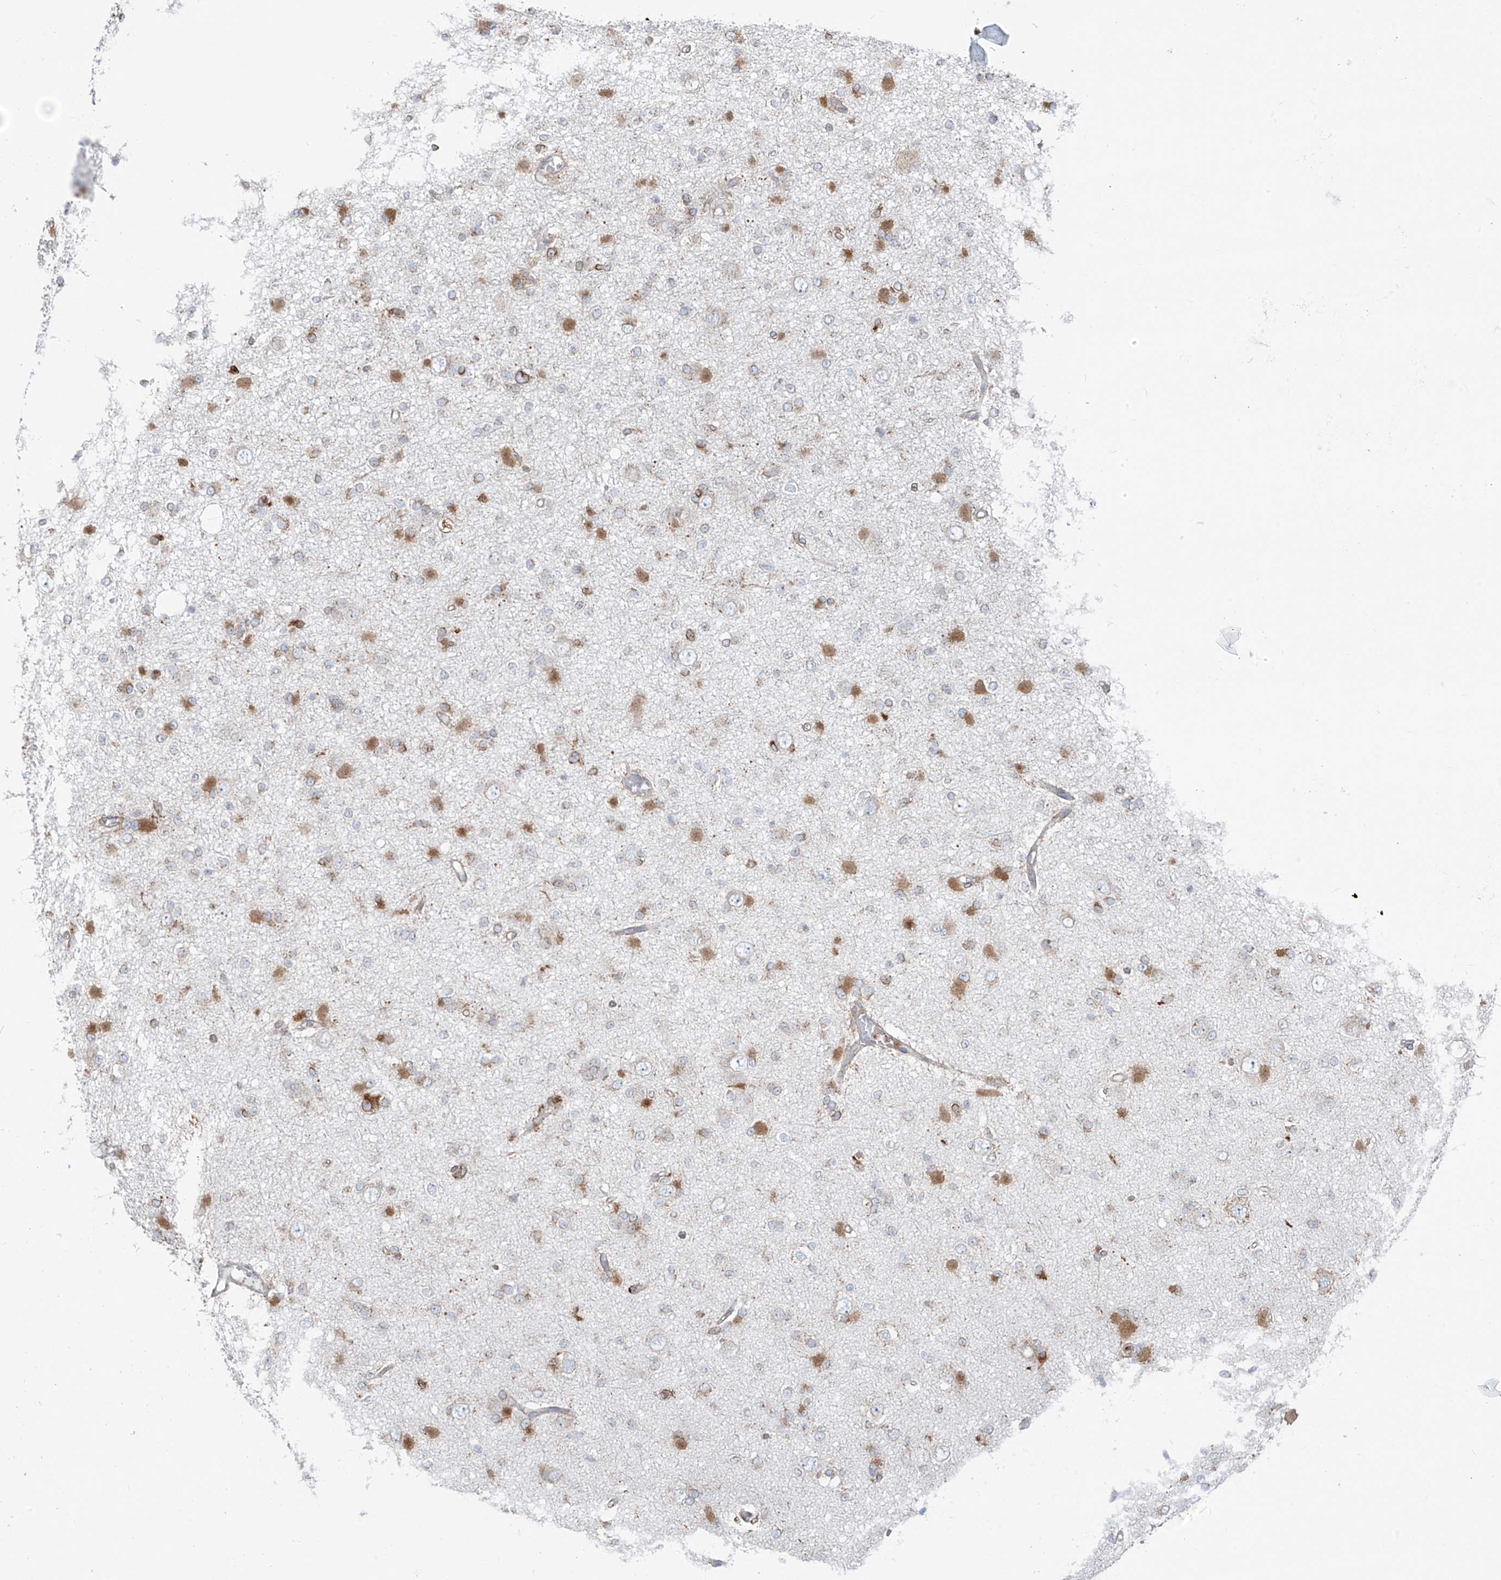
{"staining": {"intensity": "moderate", "quantity": "25%-75%", "location": "cytoplasmic/membranous"}, "tissue": "glioma", "cell_type": "Tumor cells", "image_type": "cancer", "snomed": [{"axis": "morphology", "description": "Glioma, malignant, Low grade"}, {"axis": "topography", "description": "Brain"}], "caption": "Immunohistochemical staining of human malignant glioma (low-grade) demonstrates medium levels of moderate cytoplasmic/membranous protein positivity in about 25%-75% of tumor cells. (IHC, brightfield microscopy, high magnification).", "gene": "ZNF354C", "patient": {"sex": "female", "age": 22}}